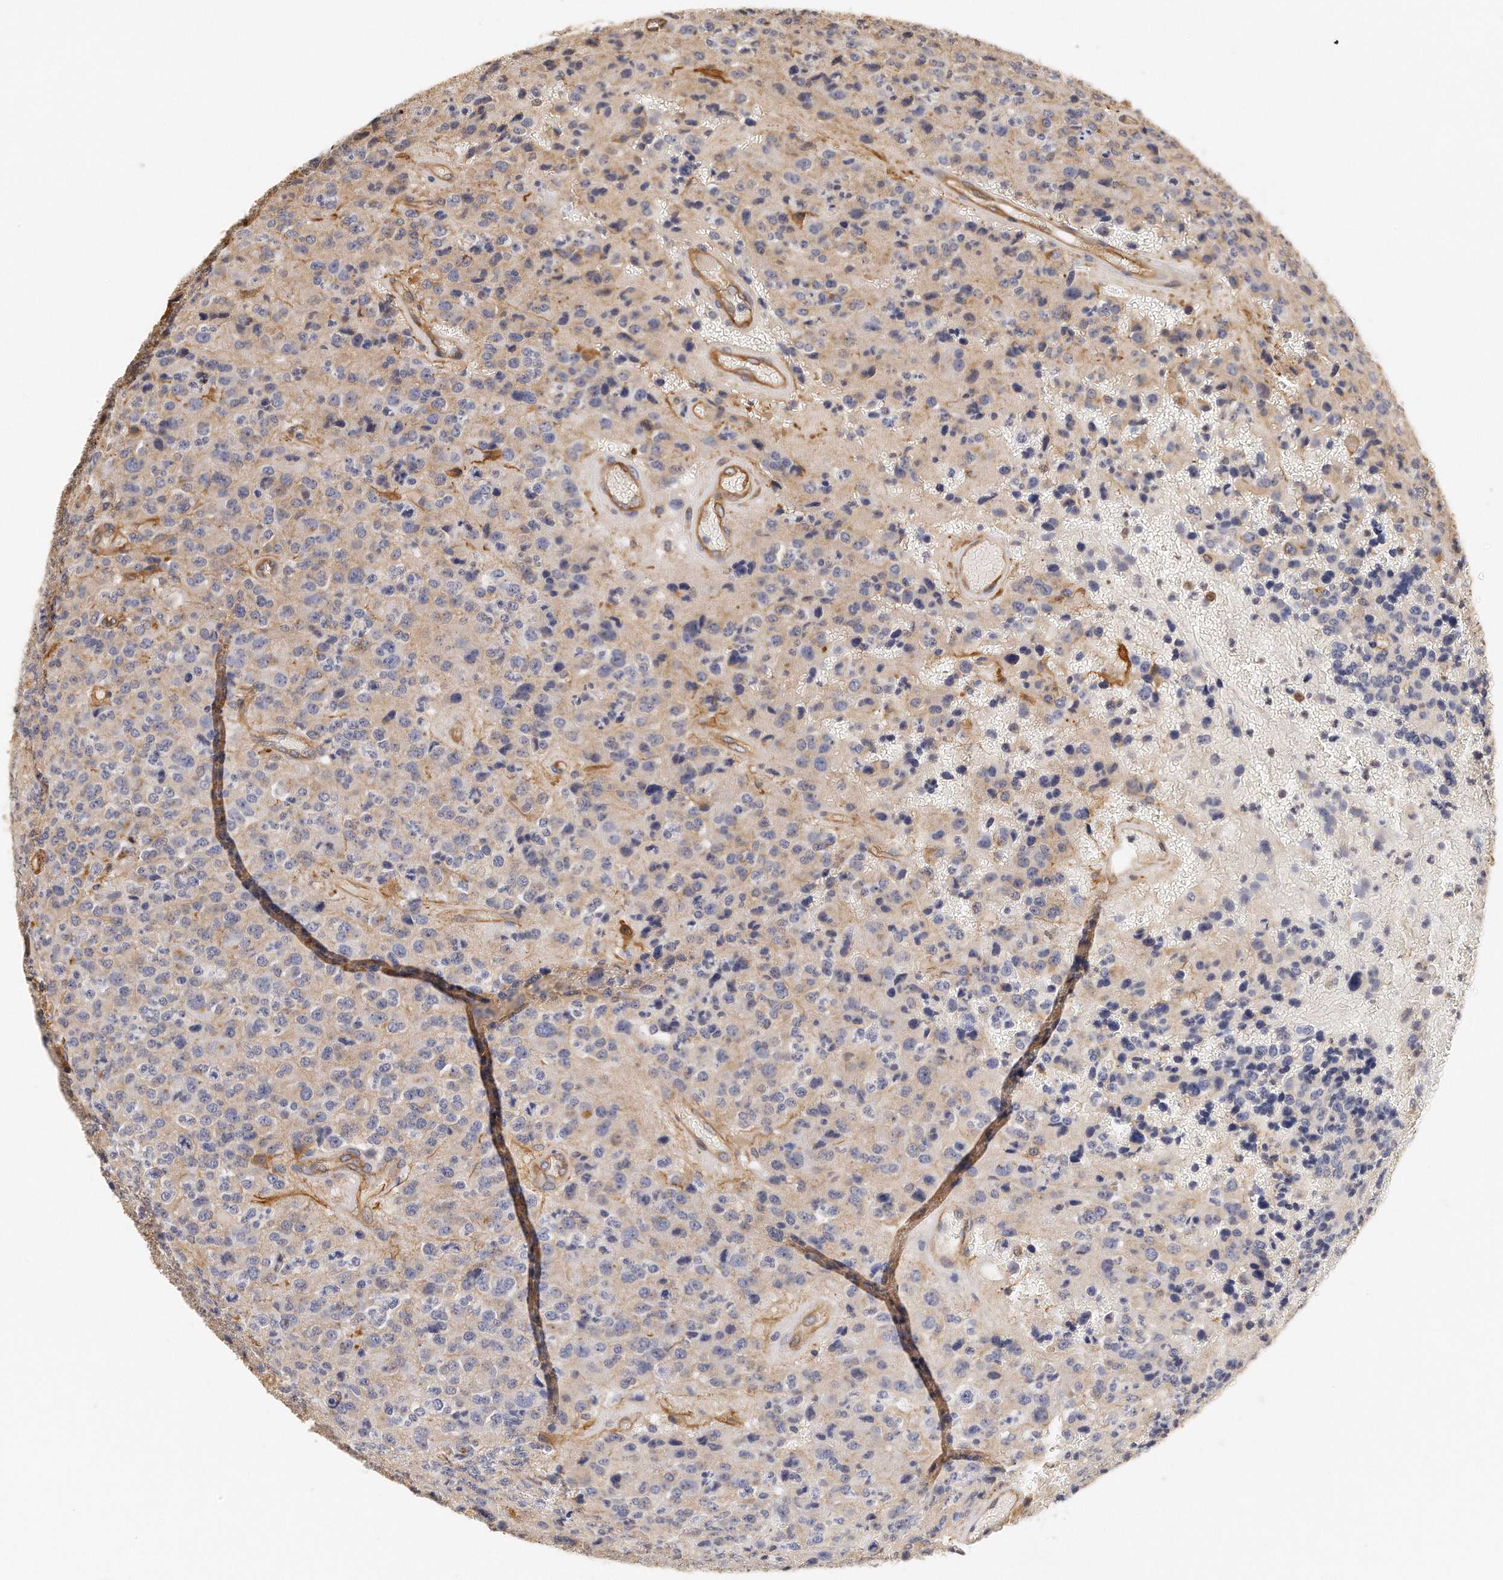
{"staining": {"intensity": "weak", "quantity": "<25%", "location": "cytoplasmic/membranous"}, "tissue": "glioma", "cell_type": "Tumor cells", "image_type": "cancer", "snomed": [{"axis": "morphology", "description": "Glioma, malignant, High grade"}, {"axis": "topography", "description": "pancreas cauda"}], "caption": "IHC micrograph of high-grade glioma (malignant) stained for a protein (brown), which displays no positivity in tumor cells. Brightfield microscopy of IHC stained with DAB (3,3'-diaminobenzidine) (brown) and hematoxylin (blue), captured at high magnification.", "gene": "CHST7", "patient": {"sex": "male", "age": 60}}